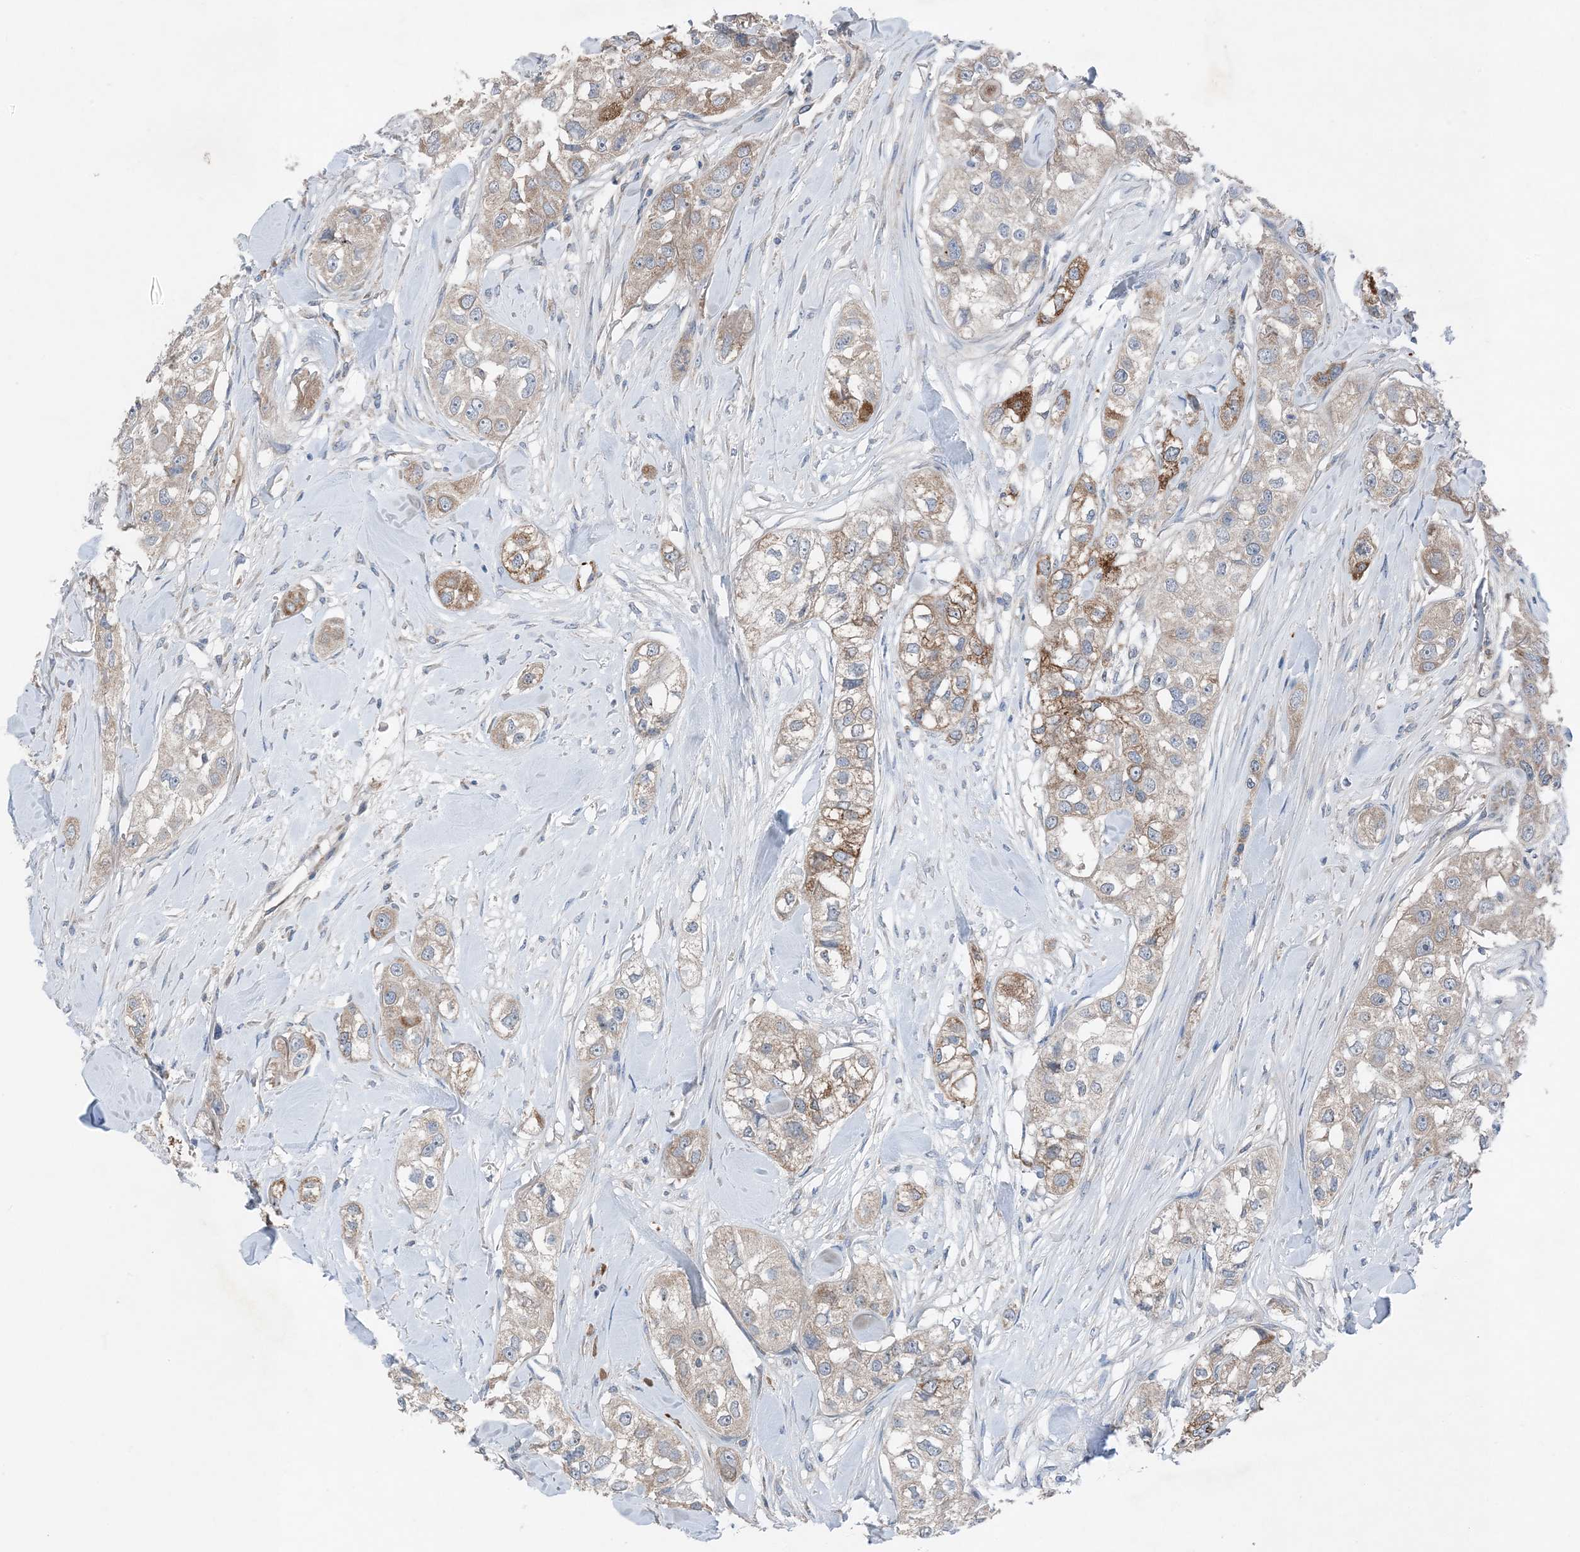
{"staining": {"intensity": "moderate", "quantity": "<25%", "location": "cytoplasmic/membranous"}, "tissue": "head and neck cancer", "cell_type": "Tumor cells", "image_type": "cancer", "snomed": [{"axis": "morphology", "description": "Normal tissue, NOS"}, {"axis": "morphology", "description": "Squamous cell carcinoma, NOS"}, {"axis": "topography", "description": "Skeletal muscle"}, {"axis": "topography", "description": "Head-Neck"}], "caption": "Head and neck cancer was stained to show a protein in brown. There is low levels of moderate cytoplasmic/membranous expression in about <25% of tumor cells.", "gene": "DHX30", "patient": {"sex": "male", "age": 51}}